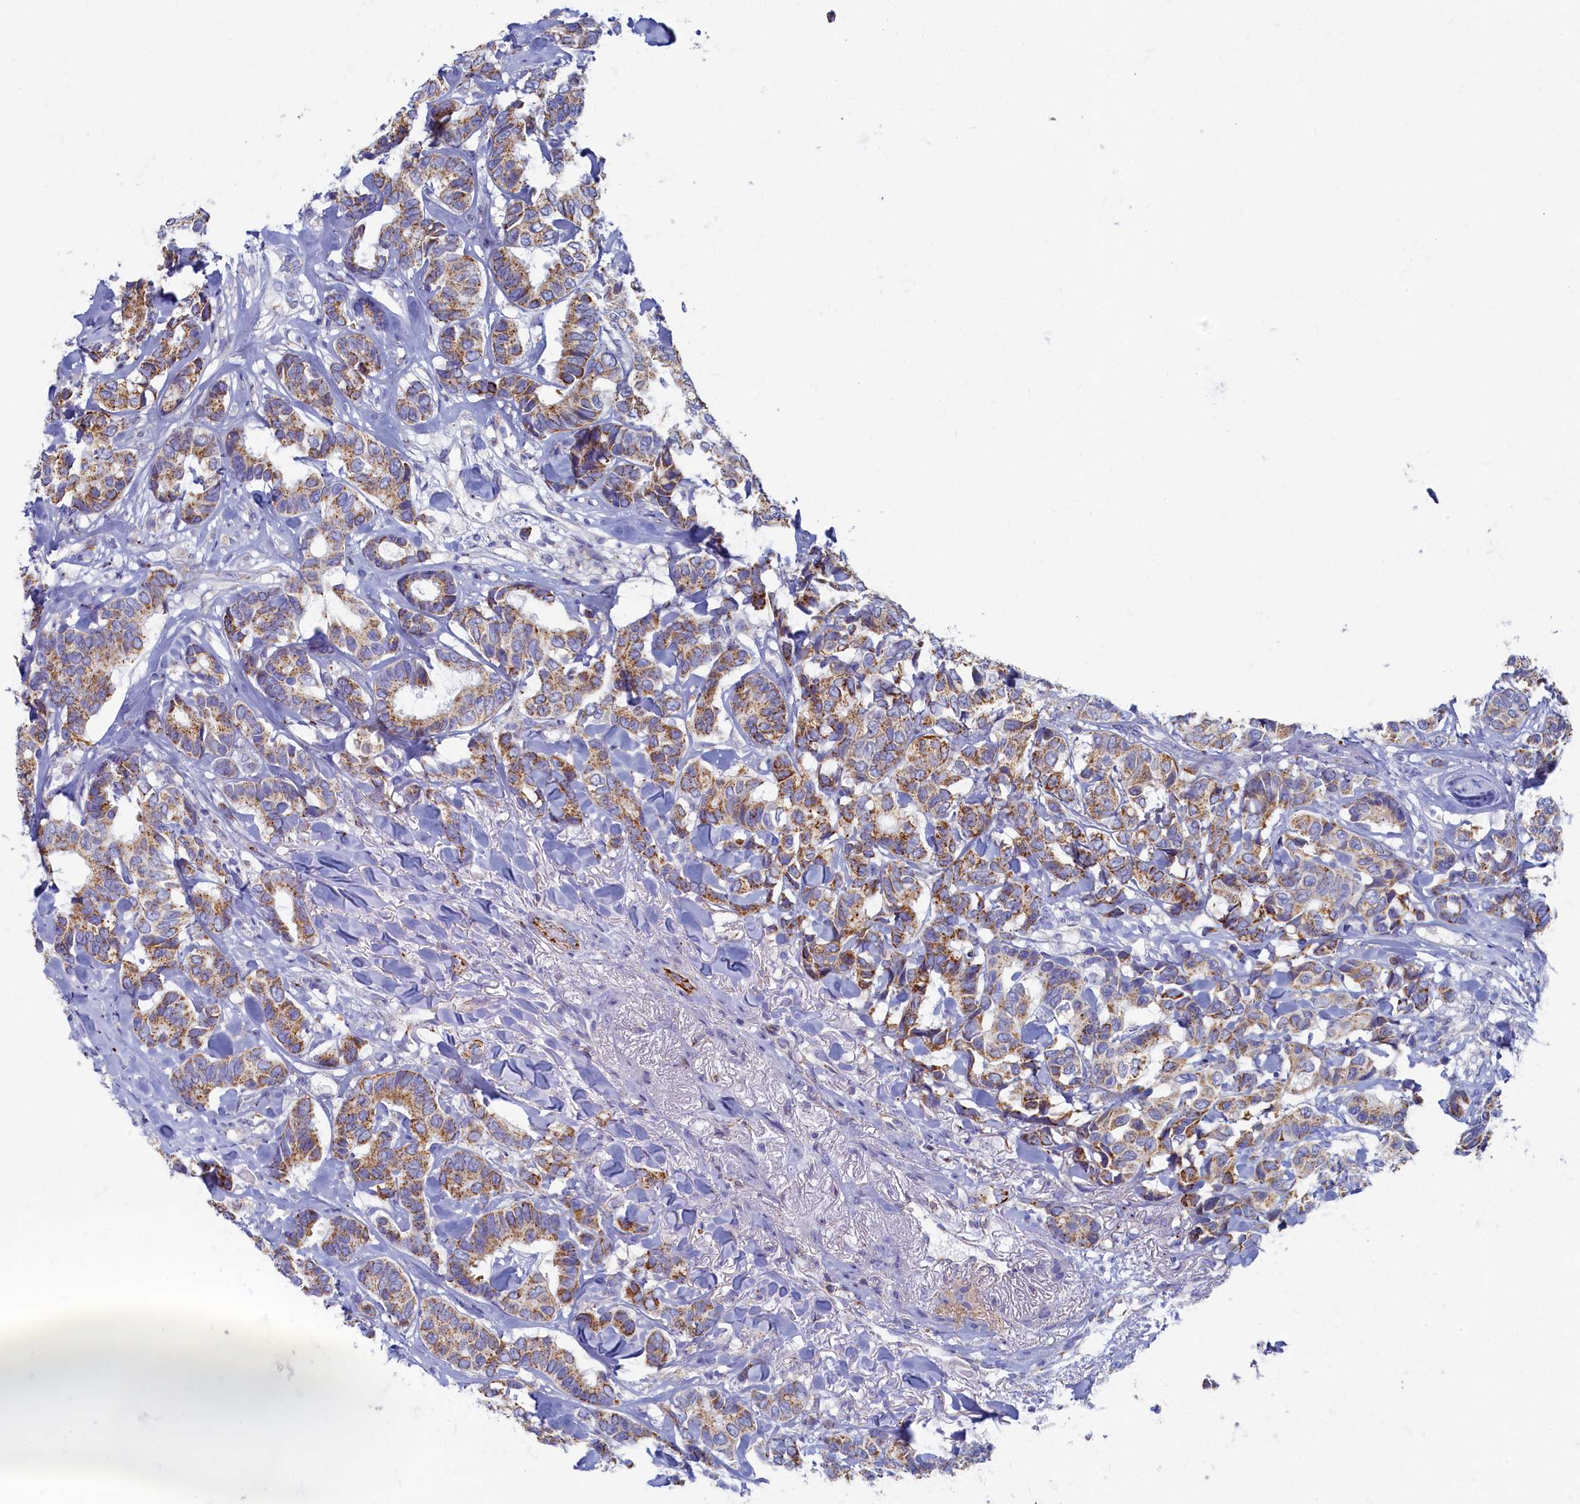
{"staining": {"intensity": "moderate", "quantity": ">75%", "location": "cytoplasmic/membranous"}, "tissue": "breast cancer", "cell_type": "Tumor cells", "image_type": "cancer", "snomed": [{"axis": "morphology", "description": "Duct carcinoma"}, {"axis": "topography", "description": "Breast"}], "caption": "High-power microscopy captured an IHC histopathology image of breast cancer, revealing moderate cytoplasmic/membranous staining in about >75% of tumor cells. (DAB (3,3'-diaminobenzidine) = brown stain, brightfield microscopy at high magnification).", "gene": "OCIAD2", "patient": {"sex": "female", "age": 87}}